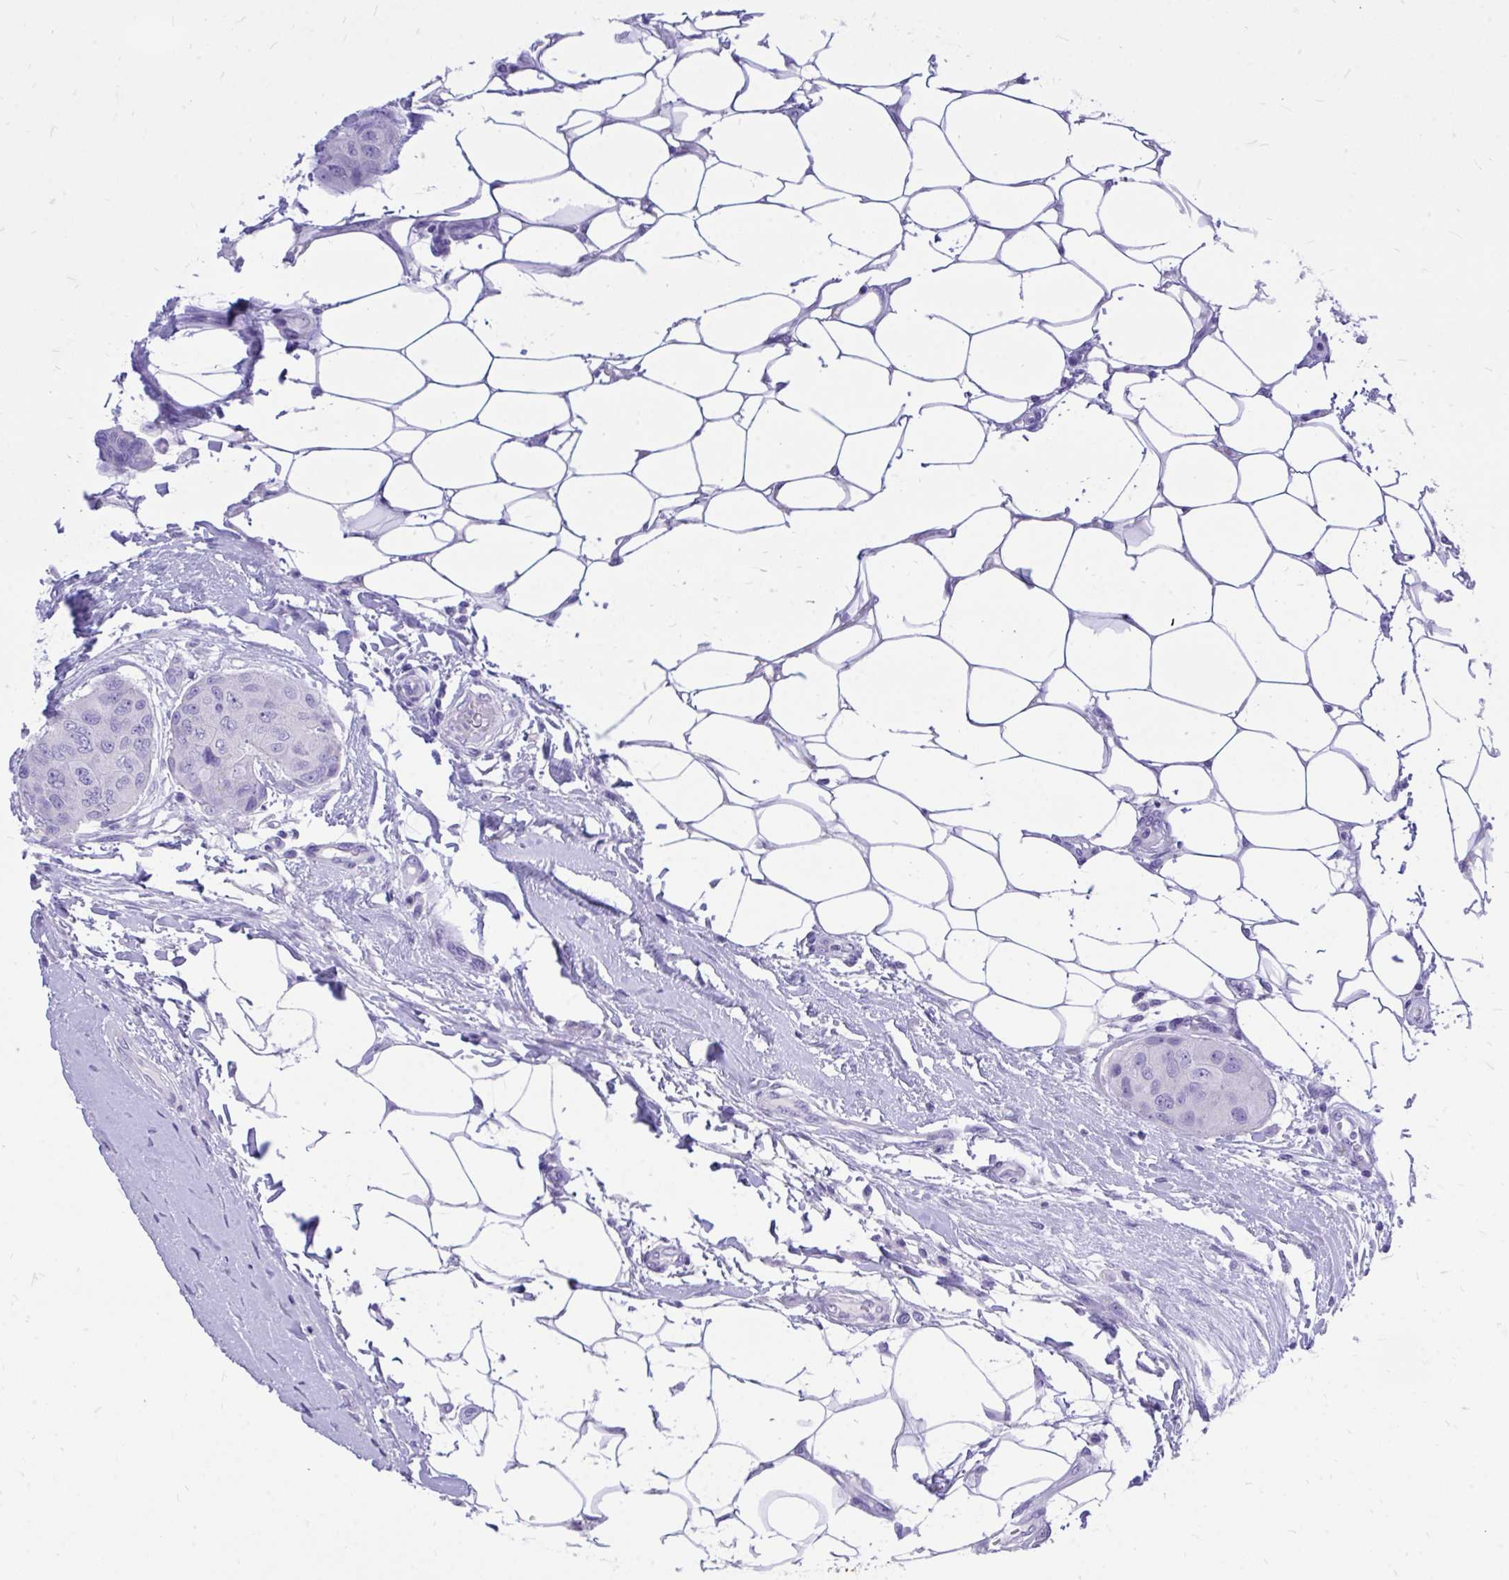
{"staining": {"intensity": "negative", "quantity": "none", "location": "none"}, "tissue": "breast cancer", "cell_type": "Tumor cells", "image_type": "cancer", "snomed": [{"axis": "morphology", "description": "Duct carcinoma"}, {"axis": "topography", "description": "Breast"}, {"axis": "topography", "description": "Lymph node"}], "caption": "This is a image of immunohistochemistry (IHC) staining of breast invasive ductal carcinoma, which shows no expression in tumor cells.", "gene": "MON1A", "patient": {"sex": "female", "age": 80}}